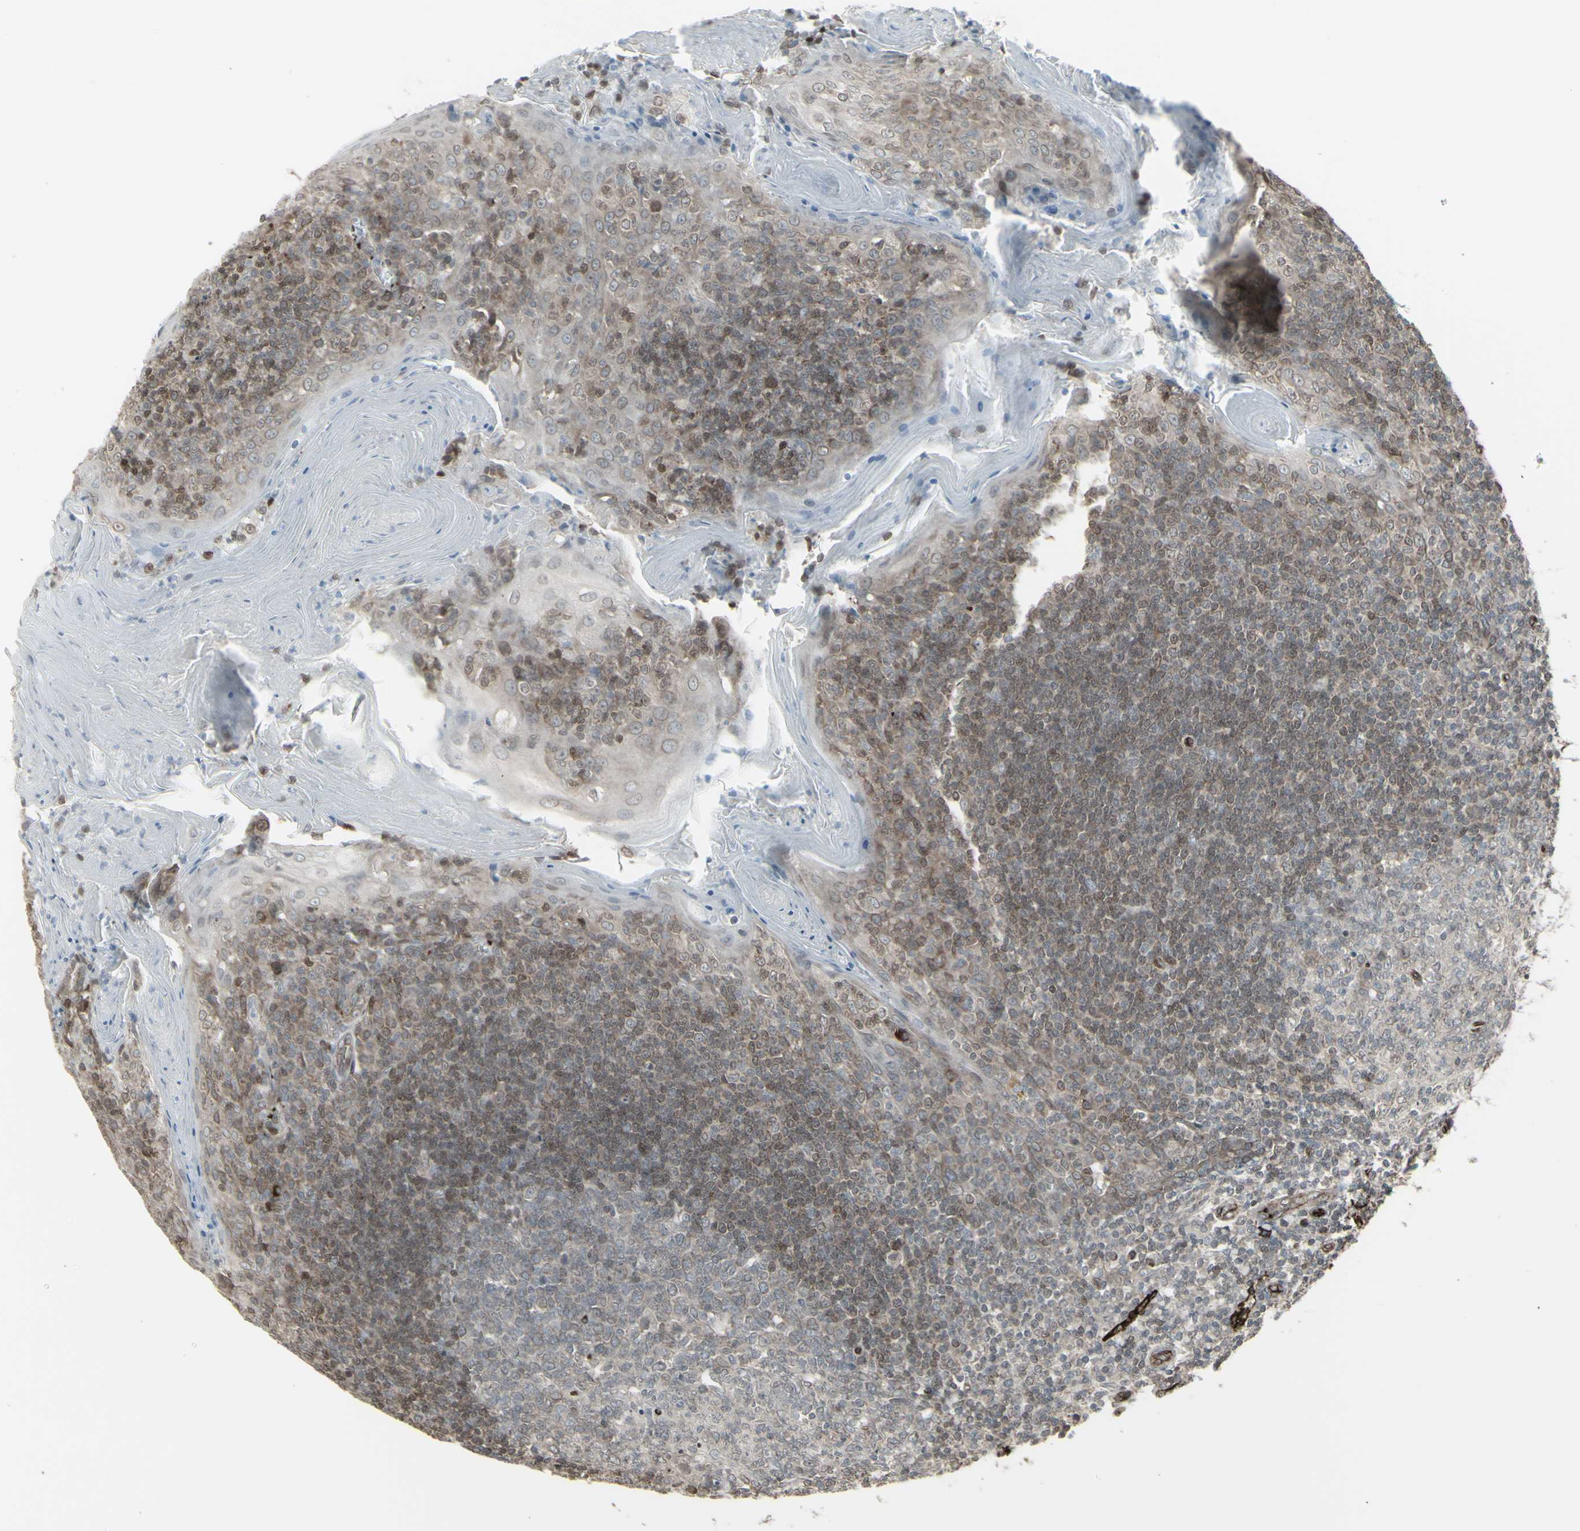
{"staining": {"intensity": "weak", "quantity": ">75%", "location": "cytoplasmic/membranous,nuclear"}, "tissue": "tonsil", "cell_type": "Germinal center cells", "image_type": "normal", "snomed": [{"axis": "morphology", "description": "Normal tissue, NOS"}, {"axis": "topography", "description": "Tonsil"}], "caption": "IHC image of benign human tonsil stained for a protein (brown), which displays low levels of weak cytoplasmic/membranous,nuclear positivity in approximately >75% of germinal center cells.", "gene": "DTX3L", "patient": {"sex": "male", "age": 31}}